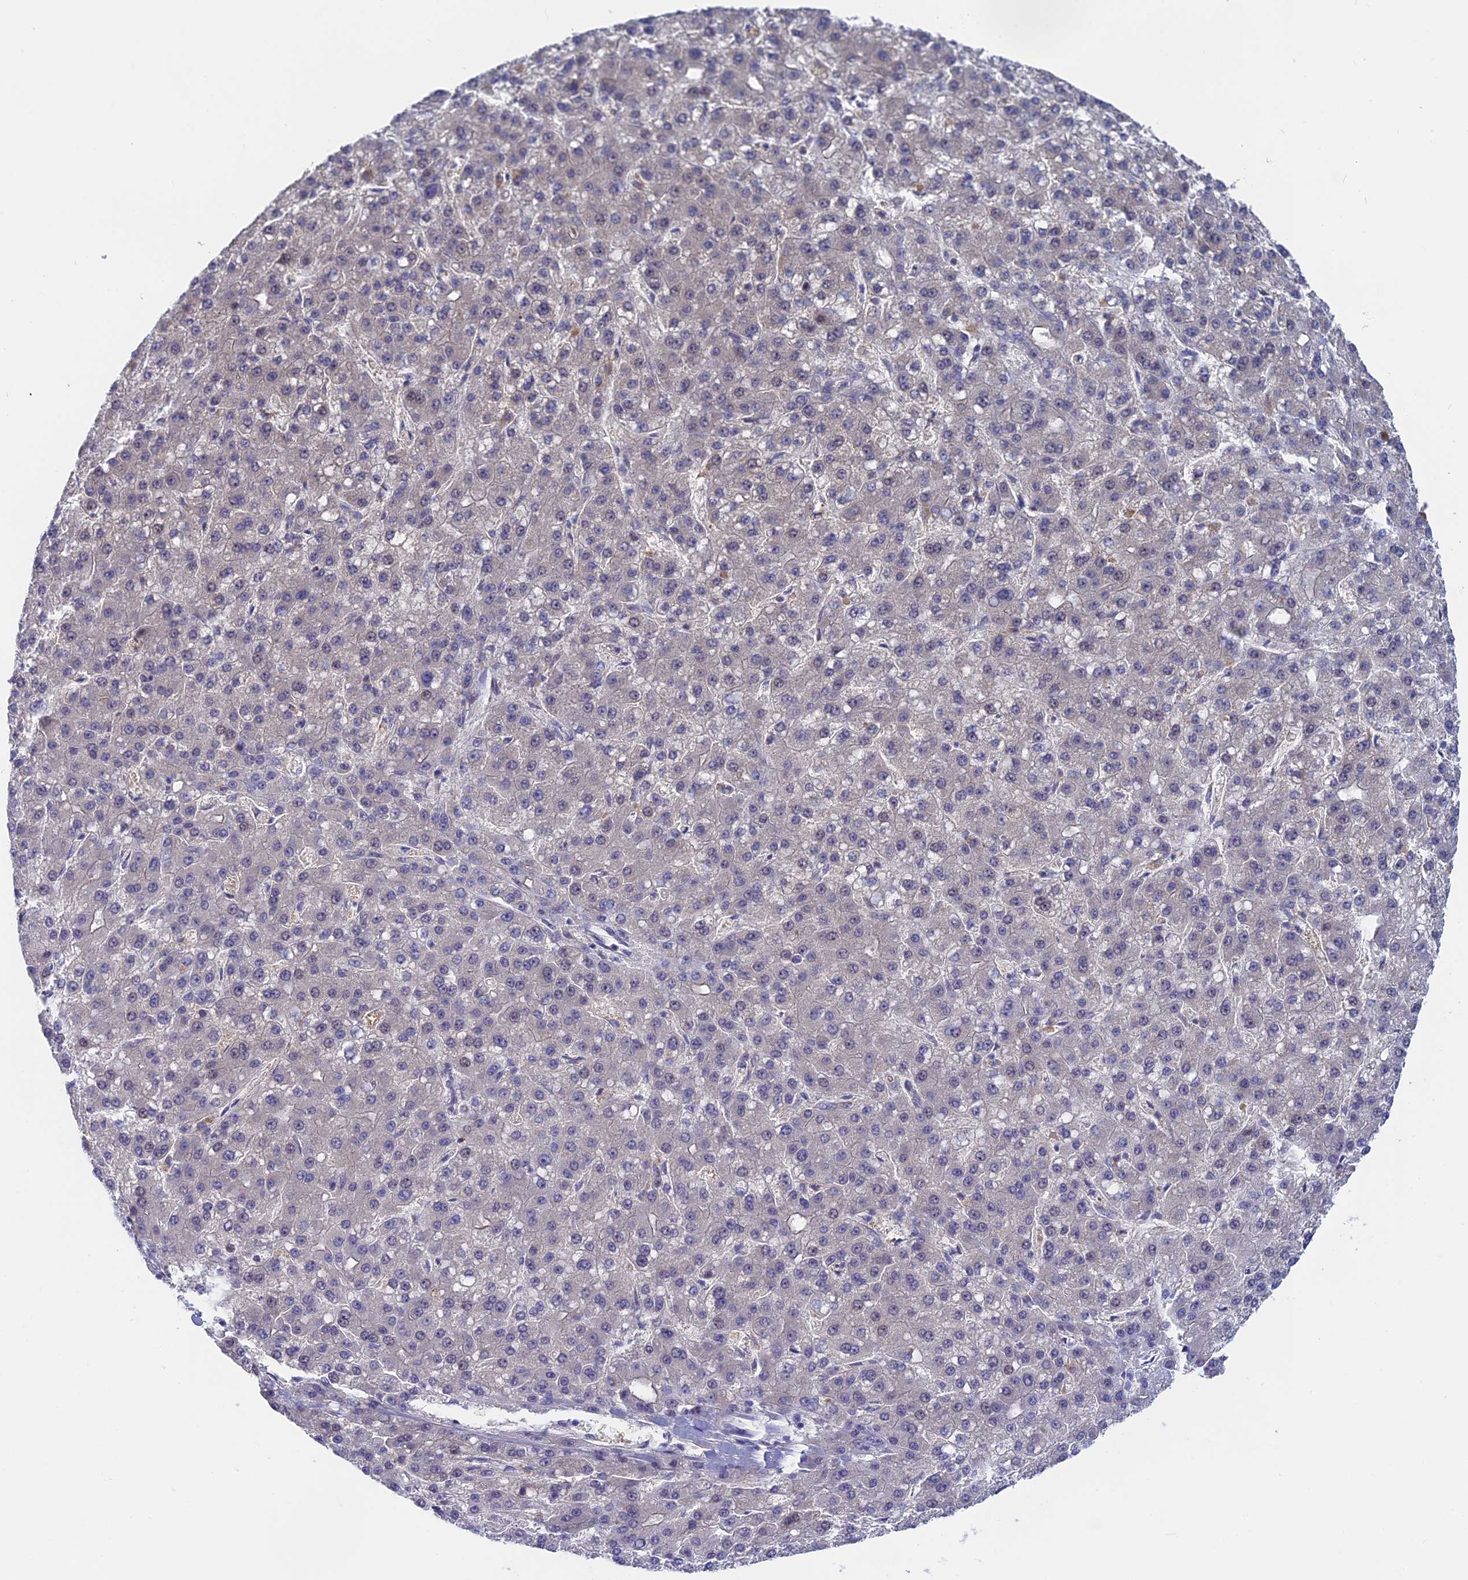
{"staining": {"intensity": "negative", "quantity": "none", "location": "none"}, "tissue": "liver cancer", "cell_type": "Tumor cells", "image_type": "cancer", "snomed": [{"axis": "morphology", "description": "Carcinoma, Hepatocellular, NOS"}, {"axis": "topography", "description": "Liver"}], "caption": "This is an immunohistochemistry histopathology image of liver cancer (hepatocellular carcinoma). There is no expression in tumor cells.", "gene": "GLB1L", "patient": {"sex": "male", "age": 67}}